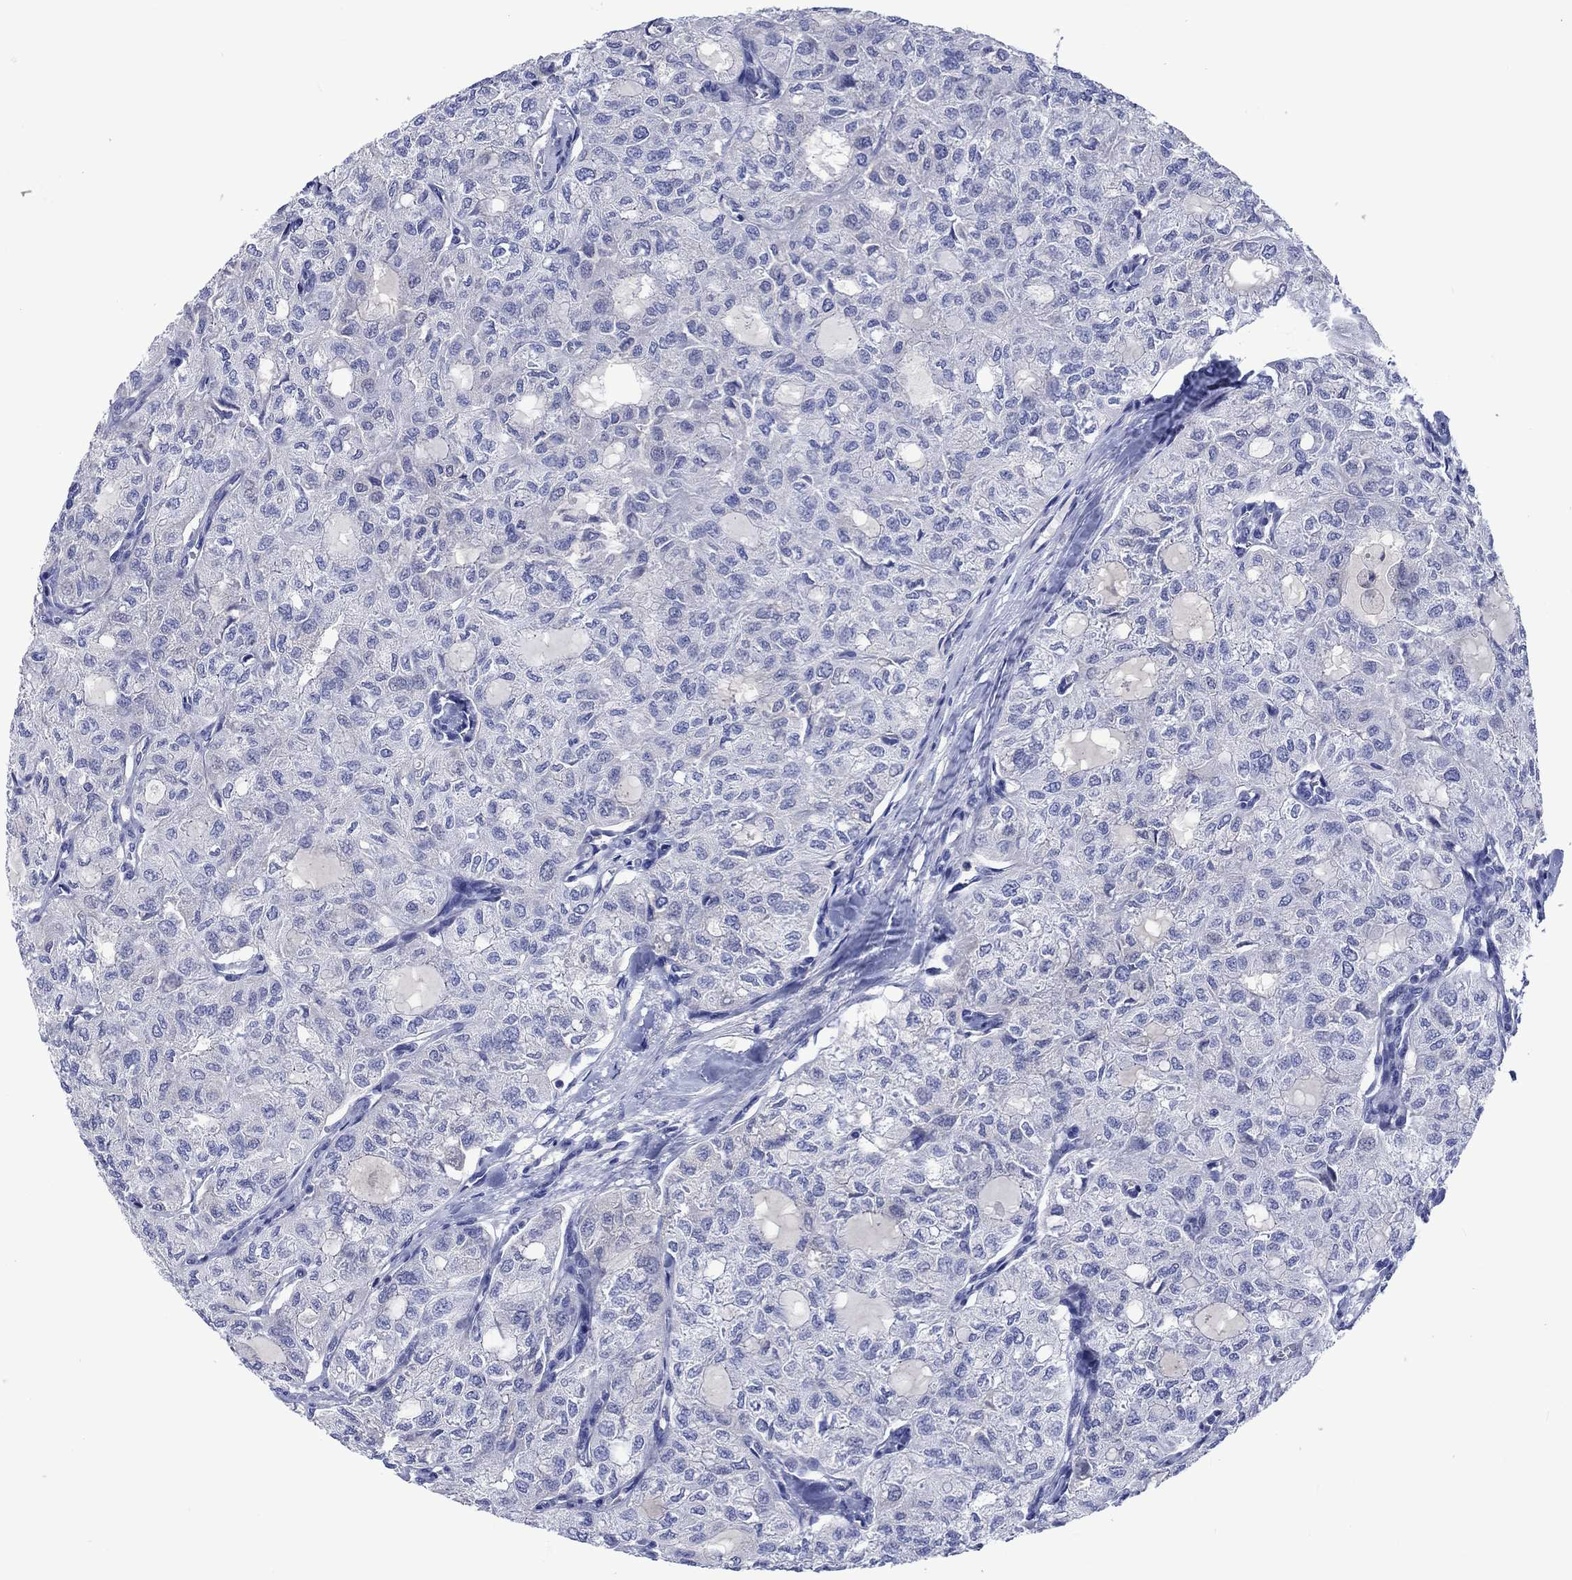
{"staining": {"intensity": "negative", "quantity": "none", "location": "none"}, "tissue": "thyroid cancer", "cell_type": "Tumor cells", "image_type": "cancer", "snomed": [{"axis": "morphology", "description": "Follicular adenoma carcinoma, NOS"}, {"axis": "topography", "description": "Thyroid gland"}], "caption": "IHC image of thyroid cancer (follicular adenoma carcinoma) stained for a protein (brown), which exhibits no staining in tumor cells. The staining was performed using DAB (3,3'-diaminobenzidine) to visualize the protein expression in brown, while the nuclei were stained in blue with hematoxylin (Magnification: 20x).", "gene": "TOMM20L", "patient": {"sex": "male", "age": 75}}